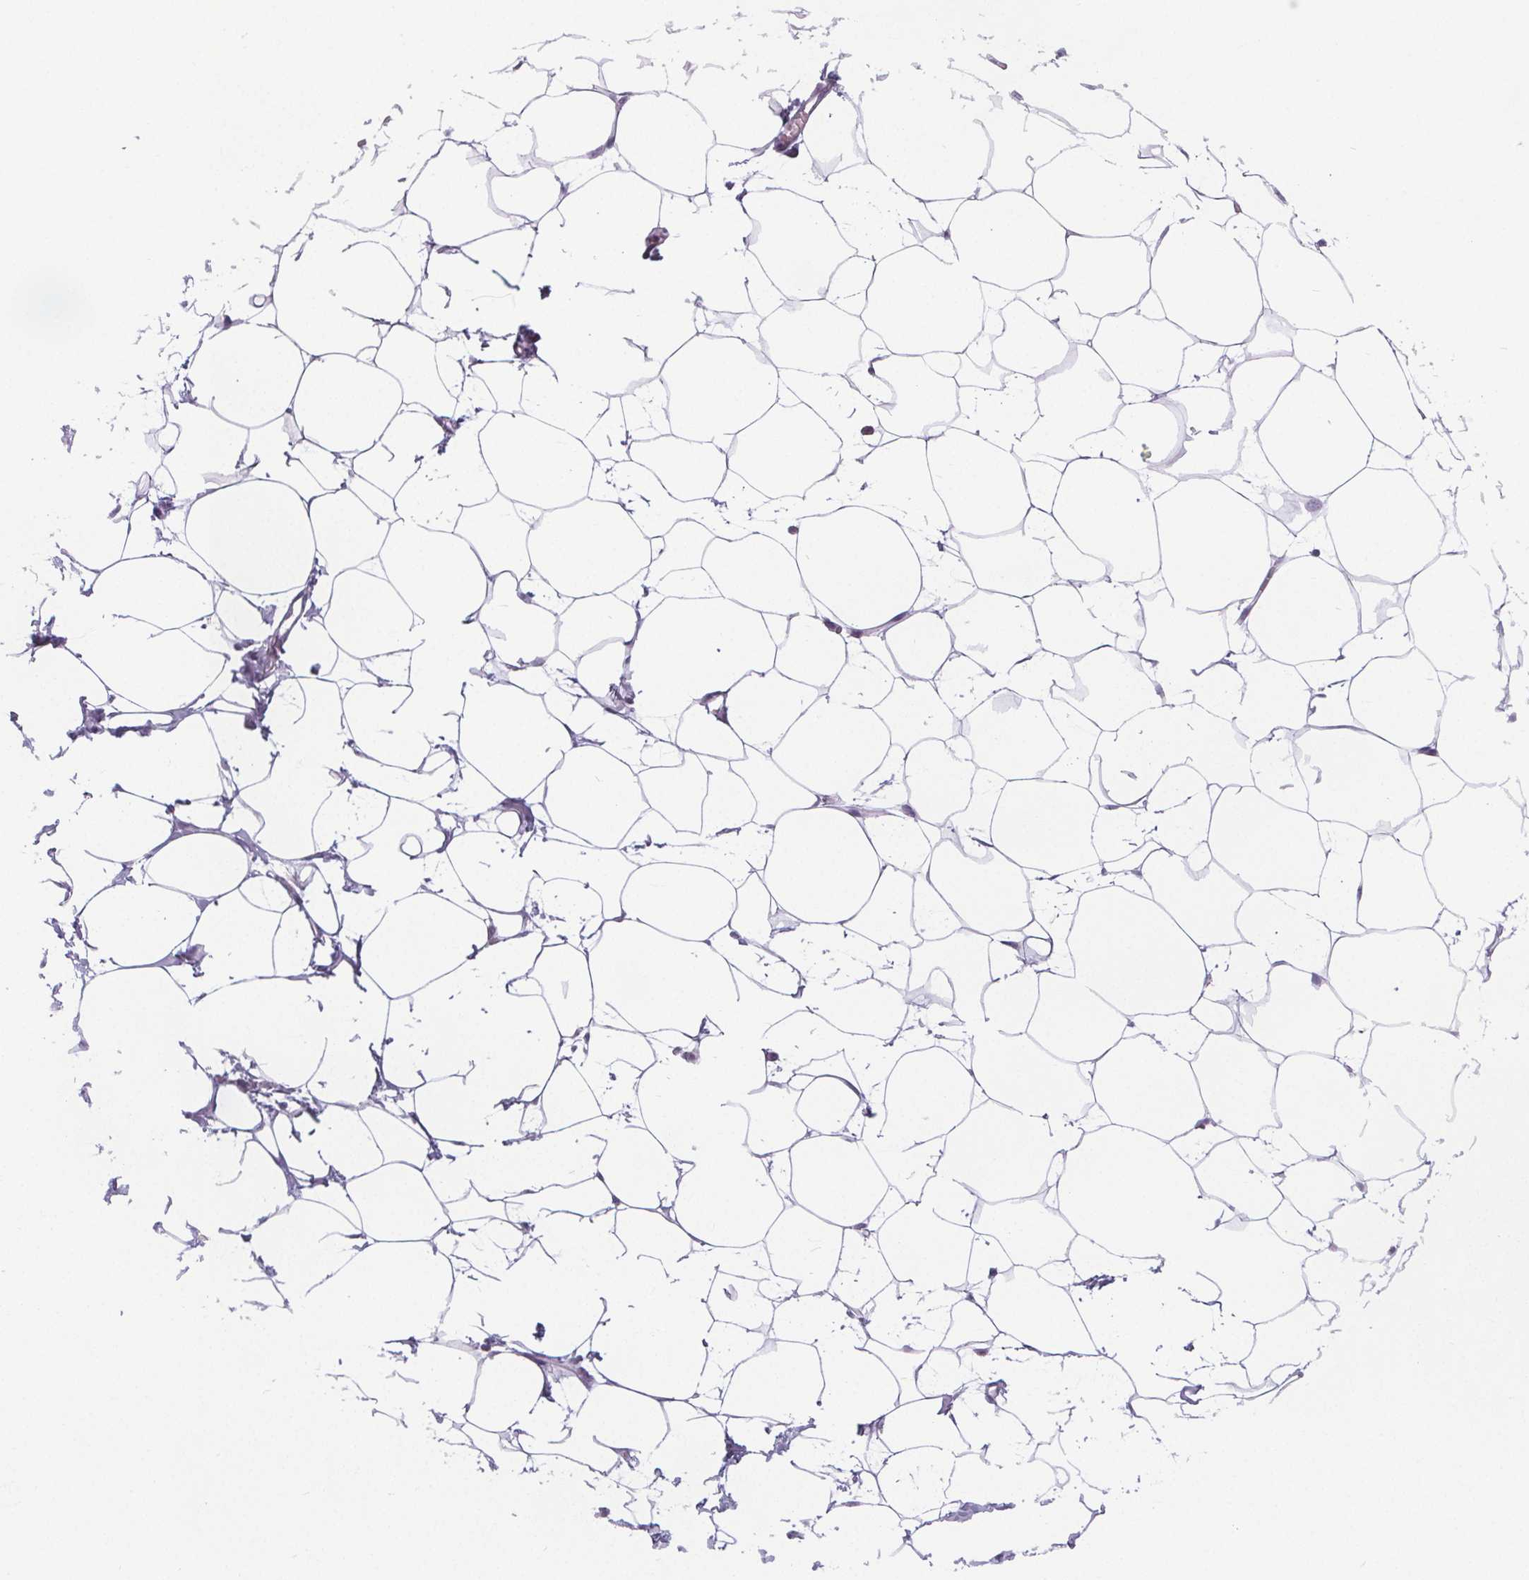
{"staining": {"intensity": "negative", "quantity": "none", "location": "none"}, "tissue": "breast", "cell_type": "Adipocytes", "image_type": "normal", "snomed": [{"axis": "morphology", "description": "Normal tissue, NOS"}, {"axis": "topography", "description": "Breast"}], "caption": "A high-resolution histopathology image shows IHC staining of unremarkable breast, which reveals no significant positivity in adipocytes.", "gene": "NOLC1", "patient": {"sex": "female", "age": 27}}